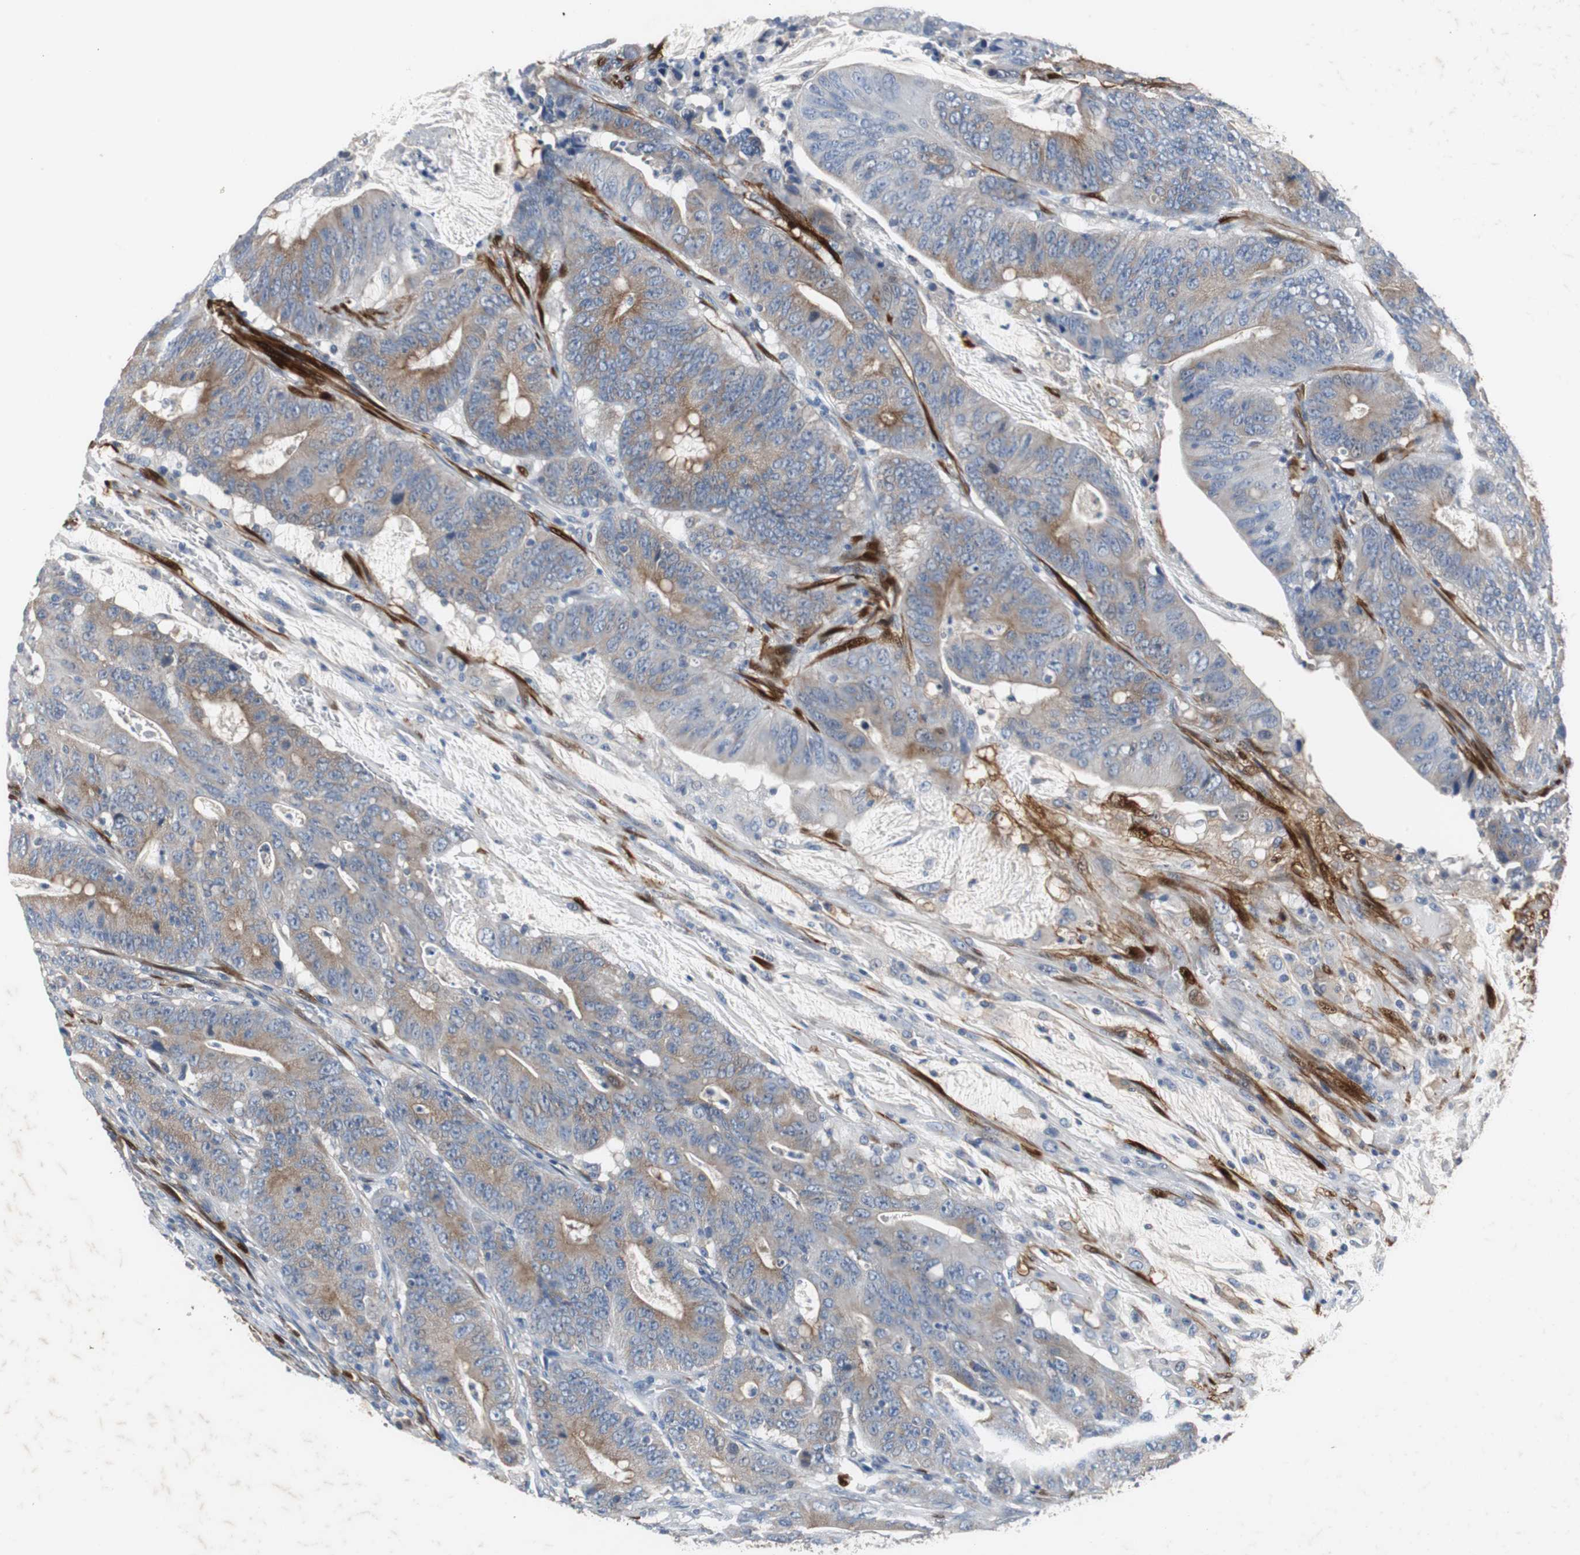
{"staining": {"intensity": "moderate", "quantity": ">75%", "location": "cytoplasmic/membranous"}, "tissue": "colorectal cancer", "cell_type": "Tumor cells", "image_type": "cancer", "snomed": [{"axis": "morphology", "description": "Adenocarcinoma, NOS"}, {"axis": "topography", "description": "Colon"}], "caption": "This is a micrograph of immunohistochemistry staining of colorectal adenocarcinoma, which shows moderate staining in the cytoplasmic/membranous of tumor cells.", "gene": "CALB2", "patient": {"sex": "male", "age": 45}}